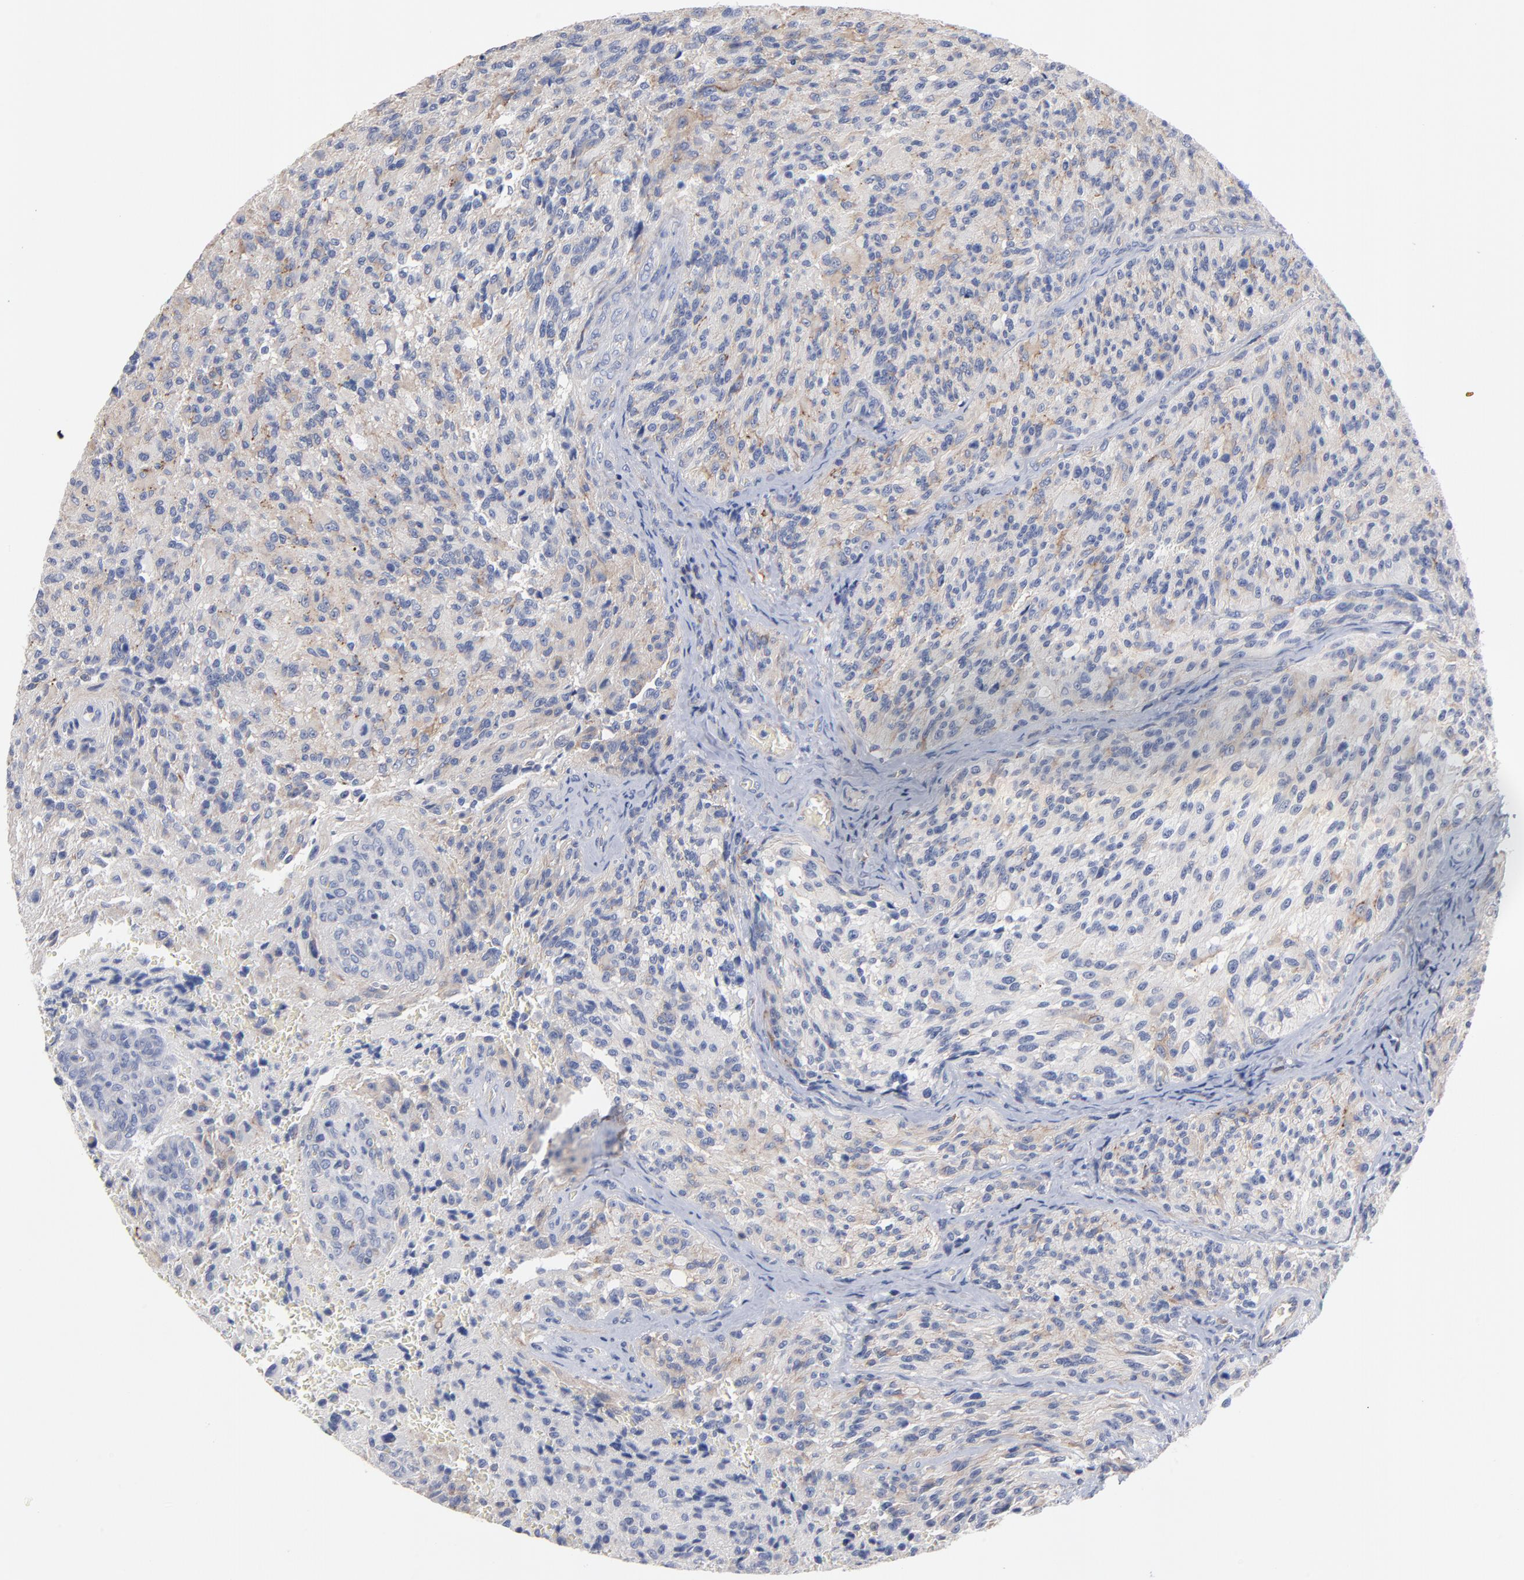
{"staining": {"intensity": "weak", "quantity": "25%-75%", "location": "cytoplasmic/membranous"}, "tissue": "glioma", "cell_type": "Tumor cells", "image_type": "cancer", "snomed": [{"axis": "morphology", "description": "Normal tissue, NOS"}, {"axis": "morphology", "description": "Glioma, malignant, High grade"}, {"axis": "topography", "description": "Cerebral cortex"}], "caption": "Protein expression analysis of malignant glioma (high-grade) demonstrates weak cytoplasmic/membranous staining in about 25%-75% of tumor cells. Immunohistochemistry (ihc) stains the protein in brown and the nuclei are stained blue.", "gene": "PDLIM2", "patient": {"sex": "male", "age": 56}}